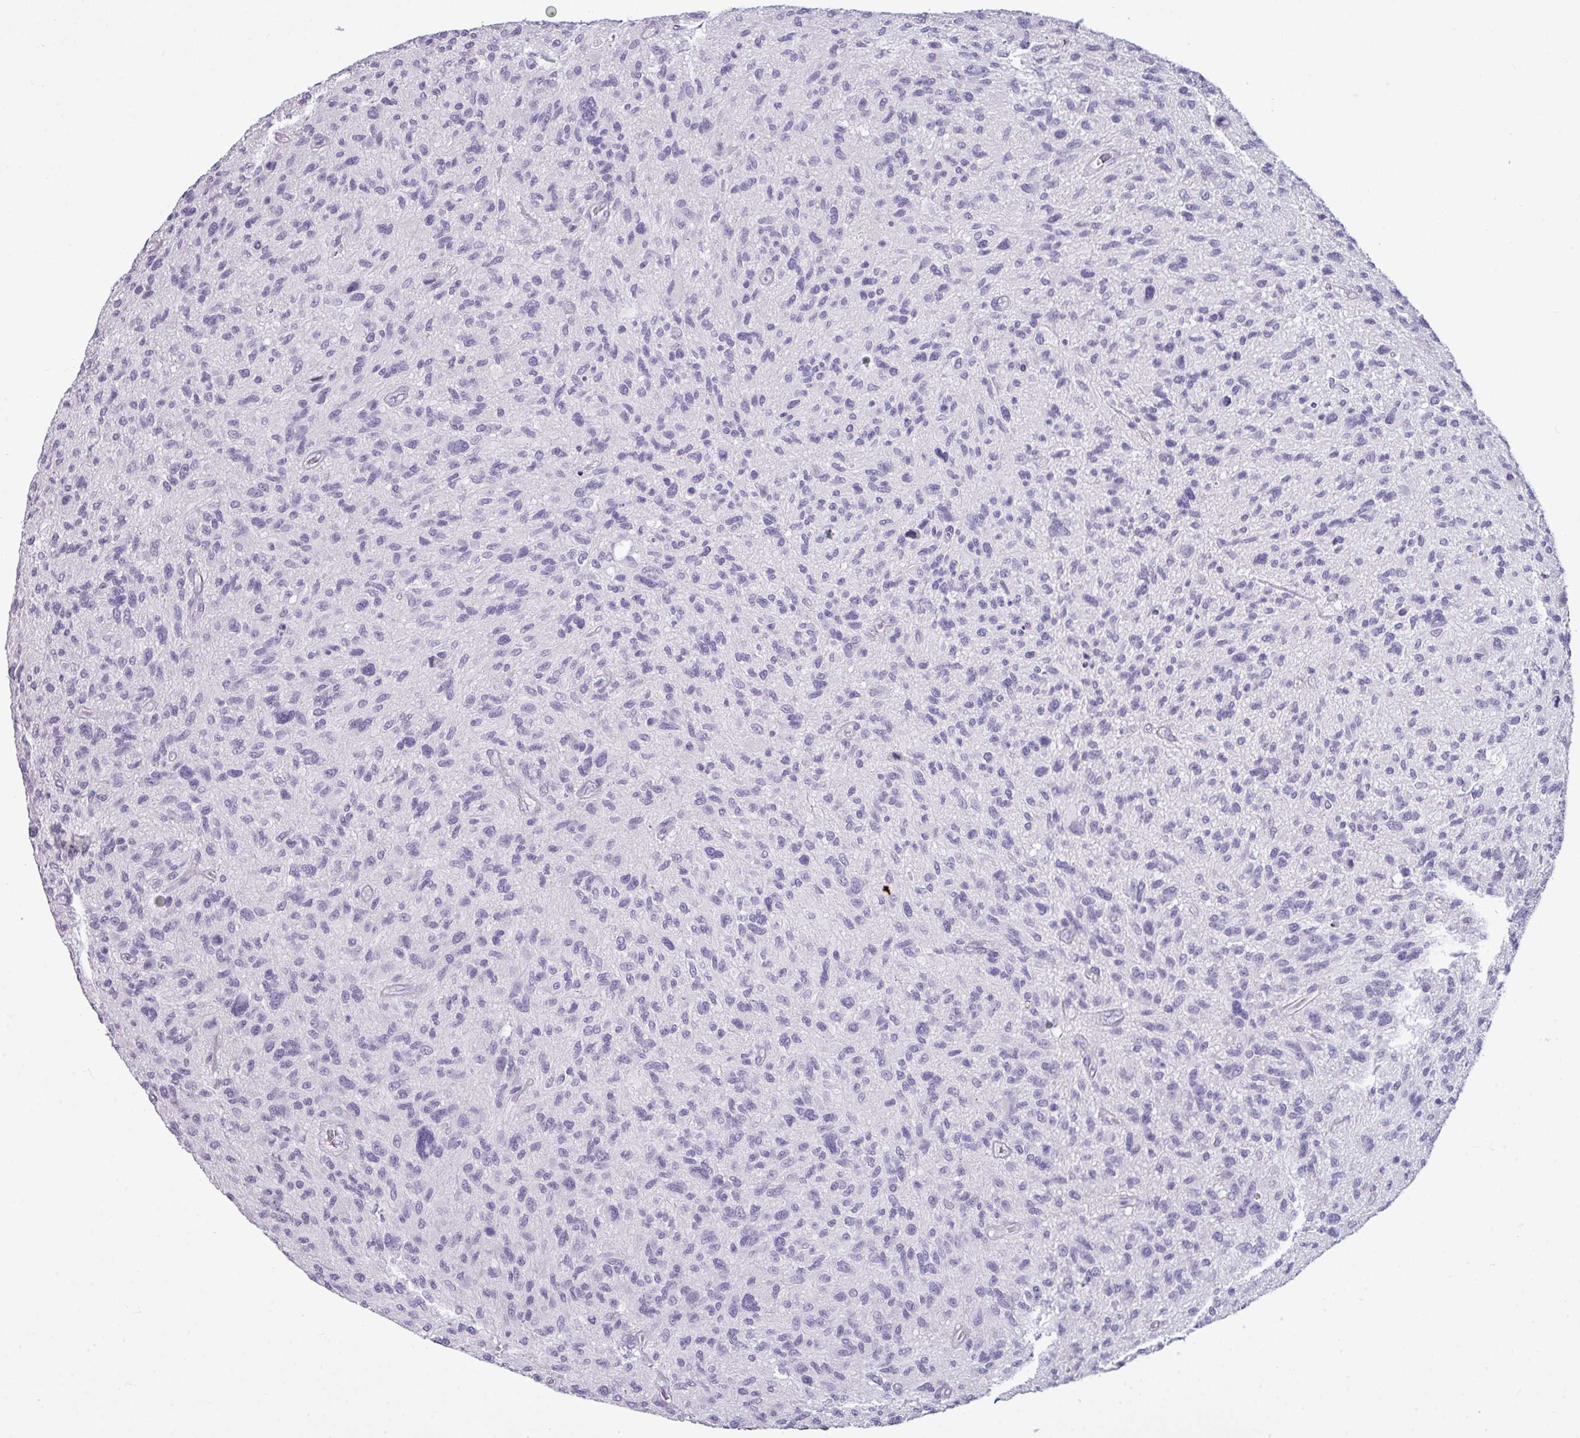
{"staining": {"intensity": "negative", "quantity": "none", "location": "none"}, "tissue": "glioma", "cell_type": "Tumor cells", "image_type": "cancer", "snomed": [{"axis": "morphology", "description": "Glioma, malignant, High grade"}, {"axis": "topography", "description": "Brain"}], "caption": "An immunohistochemistry (IHC) micrograph of malignant high-grade glioma is shown. There is no staining in tumor cells of malignant high-grade glioma. (DAB (3,3'-diaminobenzidine) immunohistochemistry, high magnification).", "gene": "TMEM91", "patient": {"sex": "male", "age": 47}}